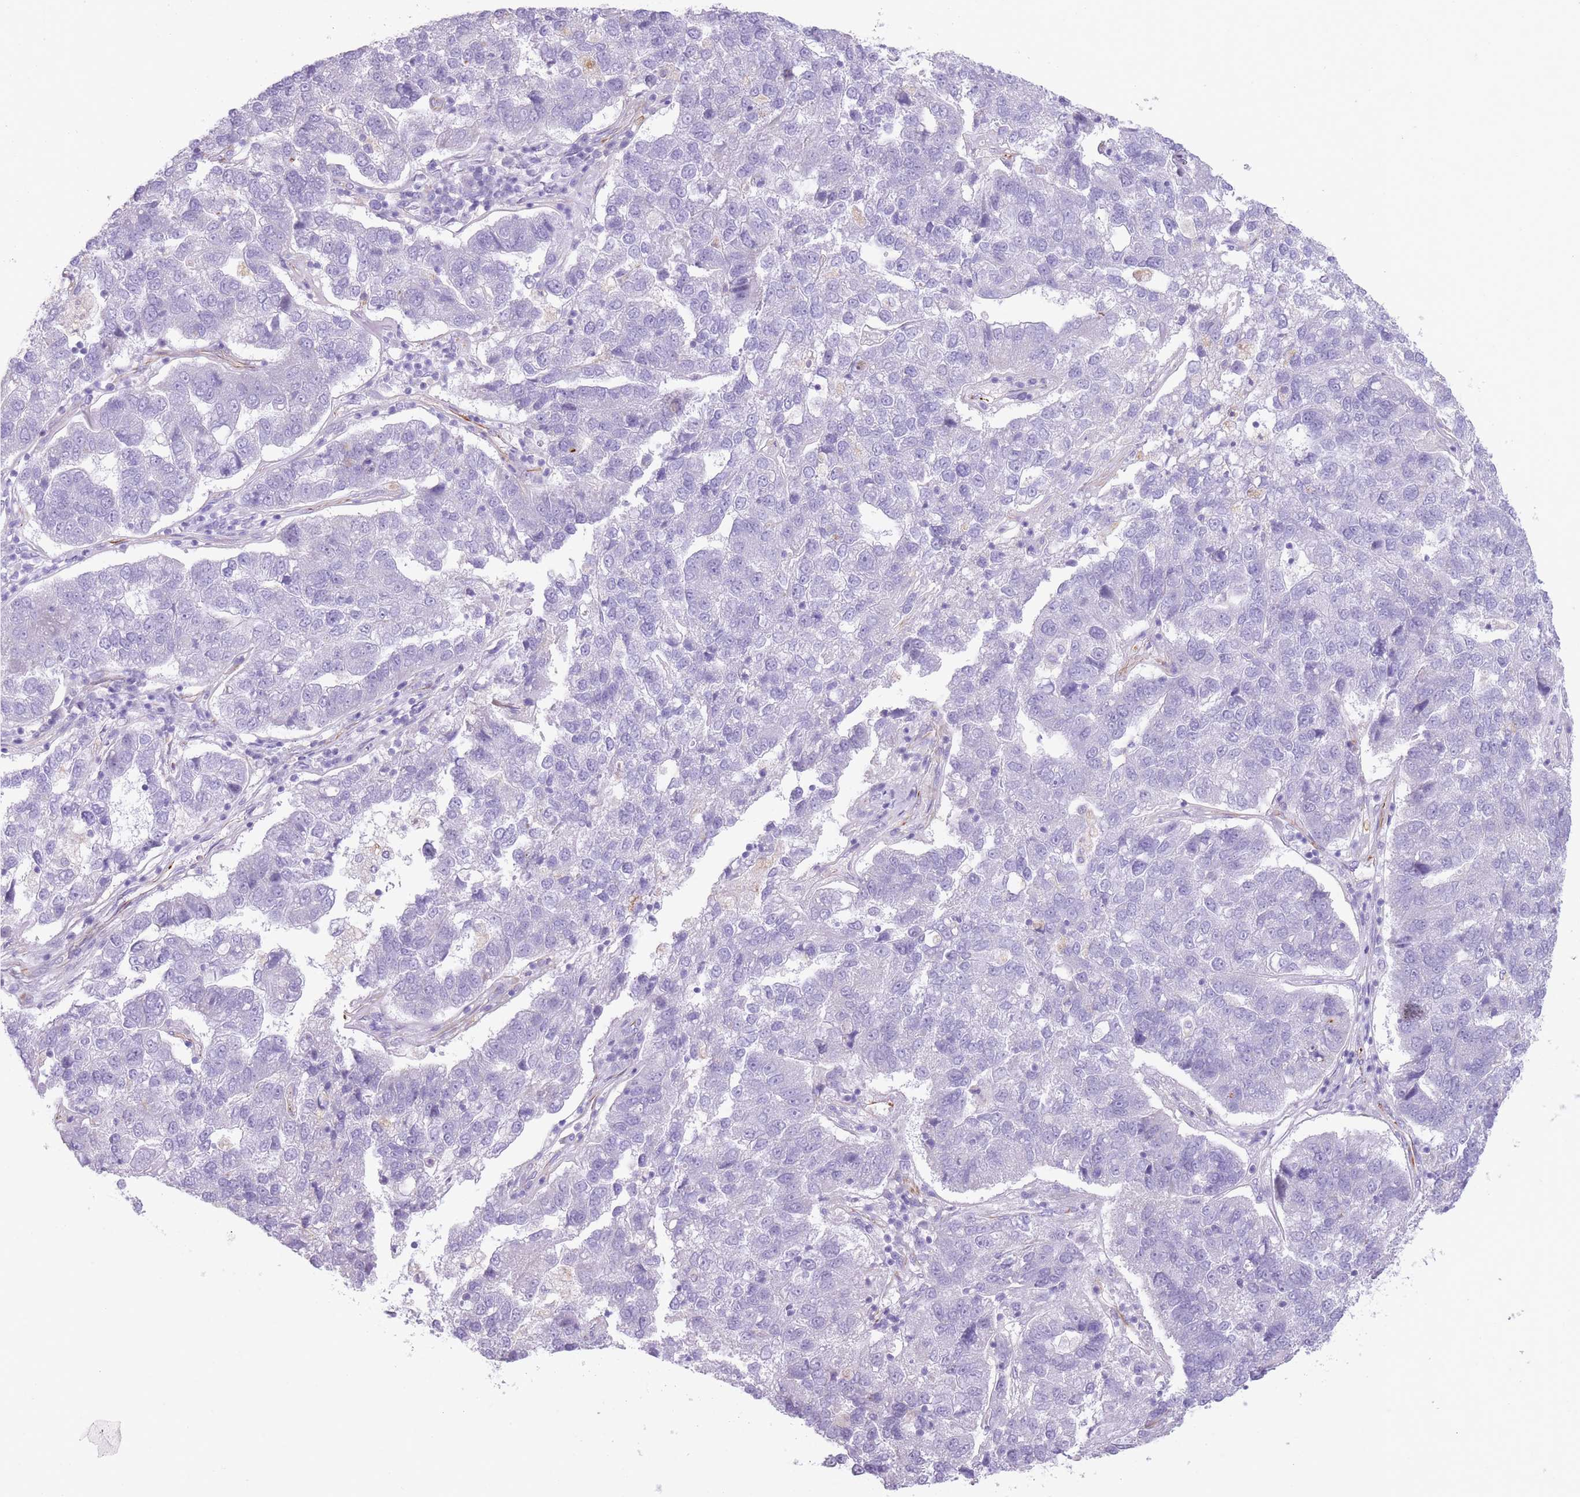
{"staining": {"intensity": "negative", "quantity": "none", "location": "none"}, "tissue": "pancreatic cancer", "cell_type": "Tumor cells", "image_type": "cancer", "snomed": [{"axis": "morphology", "description": "Adenocarcinoma, NOS"}, {"axis": "topography", "description": "Pancreas"}], "caption": "Tumor cells show no significant staining in pancreatic cancer. (DAB immunohistochemistry (IHC) with hematoxylin counter stain).", "gene": "PTCD1", "patient": {"sex": "female", "age": 61}}